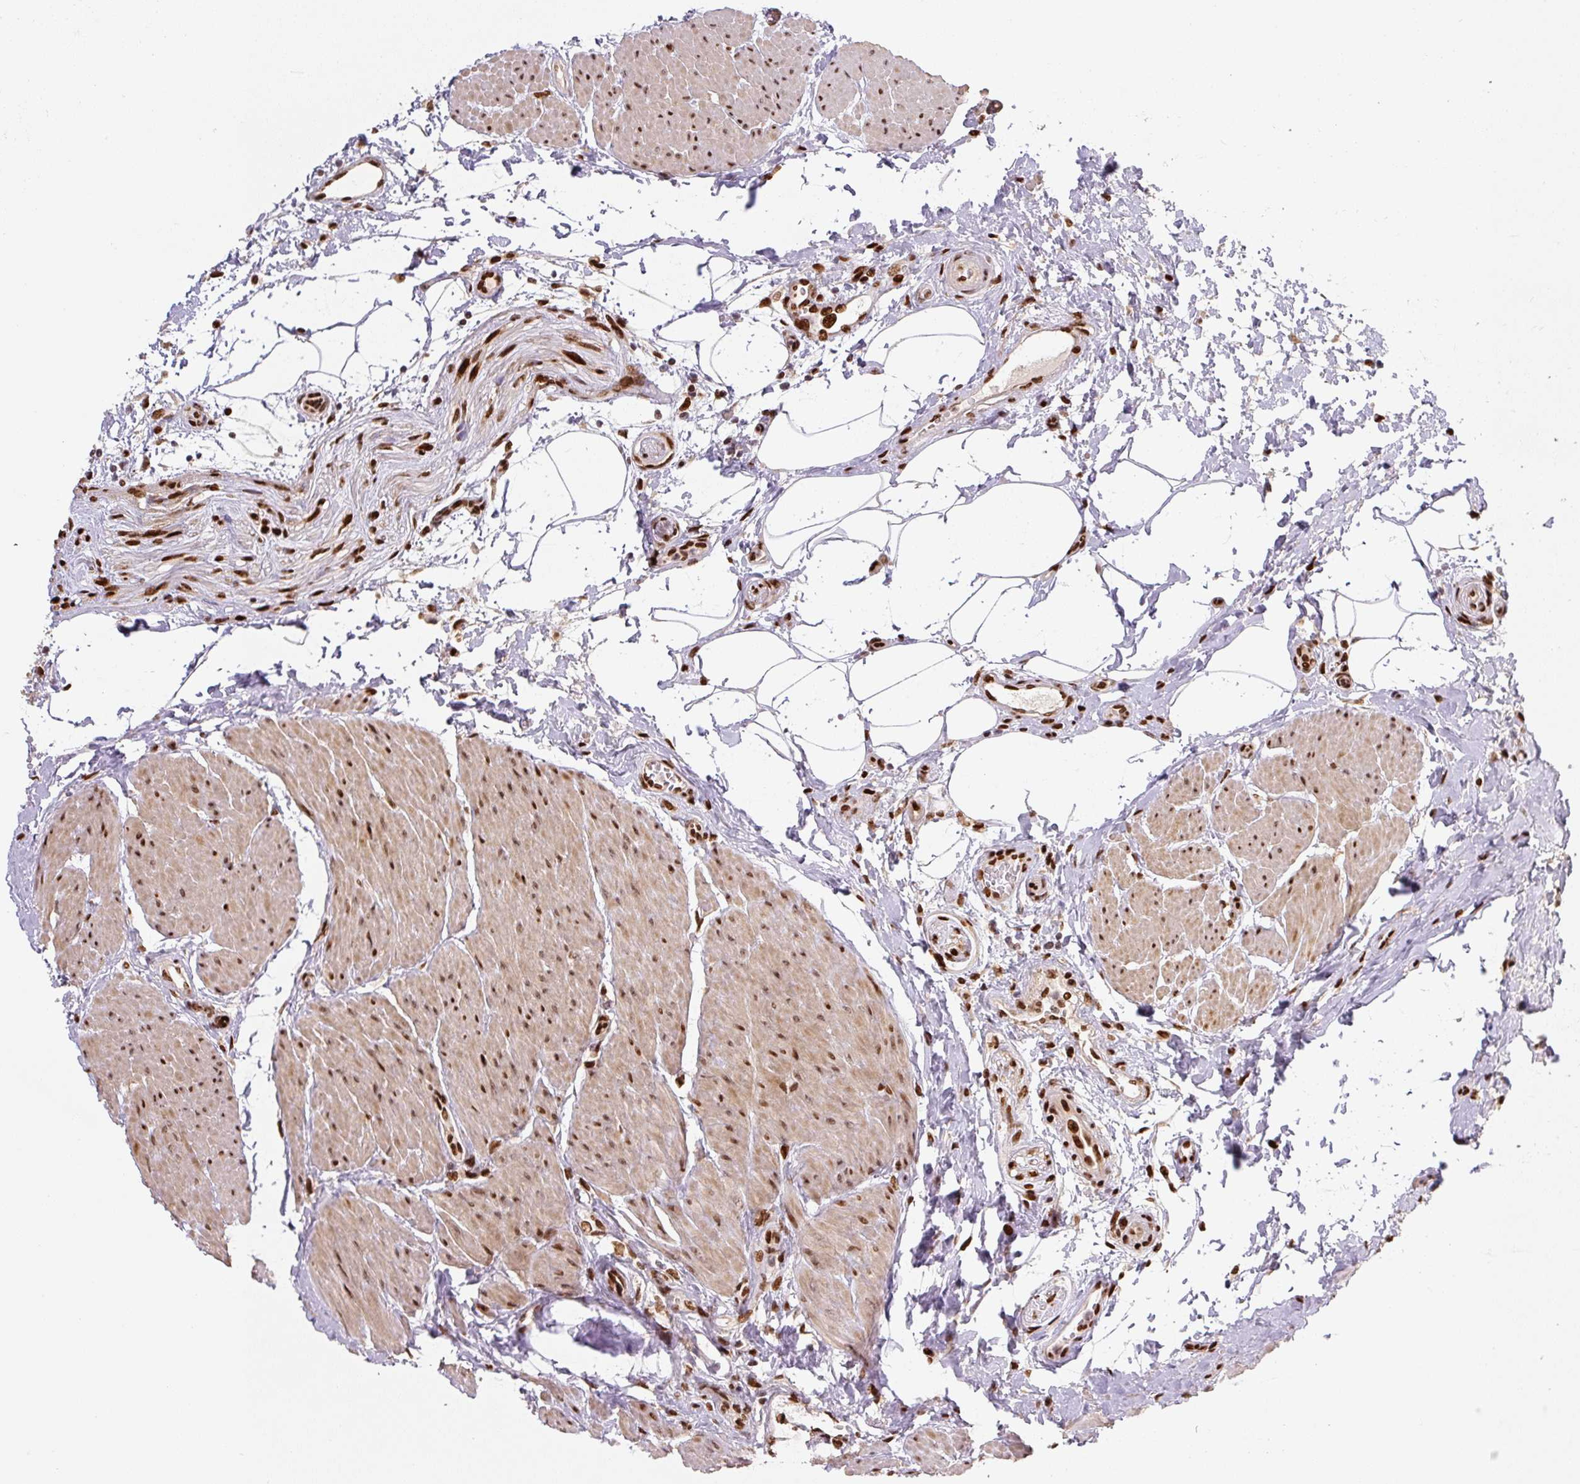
{"staining": {"intensity": "weak", "quantity": "<25%", "location": "nuclear"}, "tissue": "urothelial cancer", "cell_type": "Tumor cells", "image_type": "cancer", "snomed": [{"axis": "morphology", "description": "Normal tissue, NOS"}, {"axis": "morphology", "description": "Urothelial carcinoma, NOS"}, {"axis": "topography", "description": "Urinary bladder"}, {"axis": "topography", "description": "Peripheral nerve tissue"}], "caption": "A micrograph of transitional cell carcinoma stained for a protein demonstrates no brown staining in tumor cells. Brightfield microscopy of IHC stained with DAB (3,3'-diaminobenzidine) (brown) and hematoxylin (blue), captured at high magnification.", "gene": "PYDC2", "patient": {"sex": "male", "age": 35}}